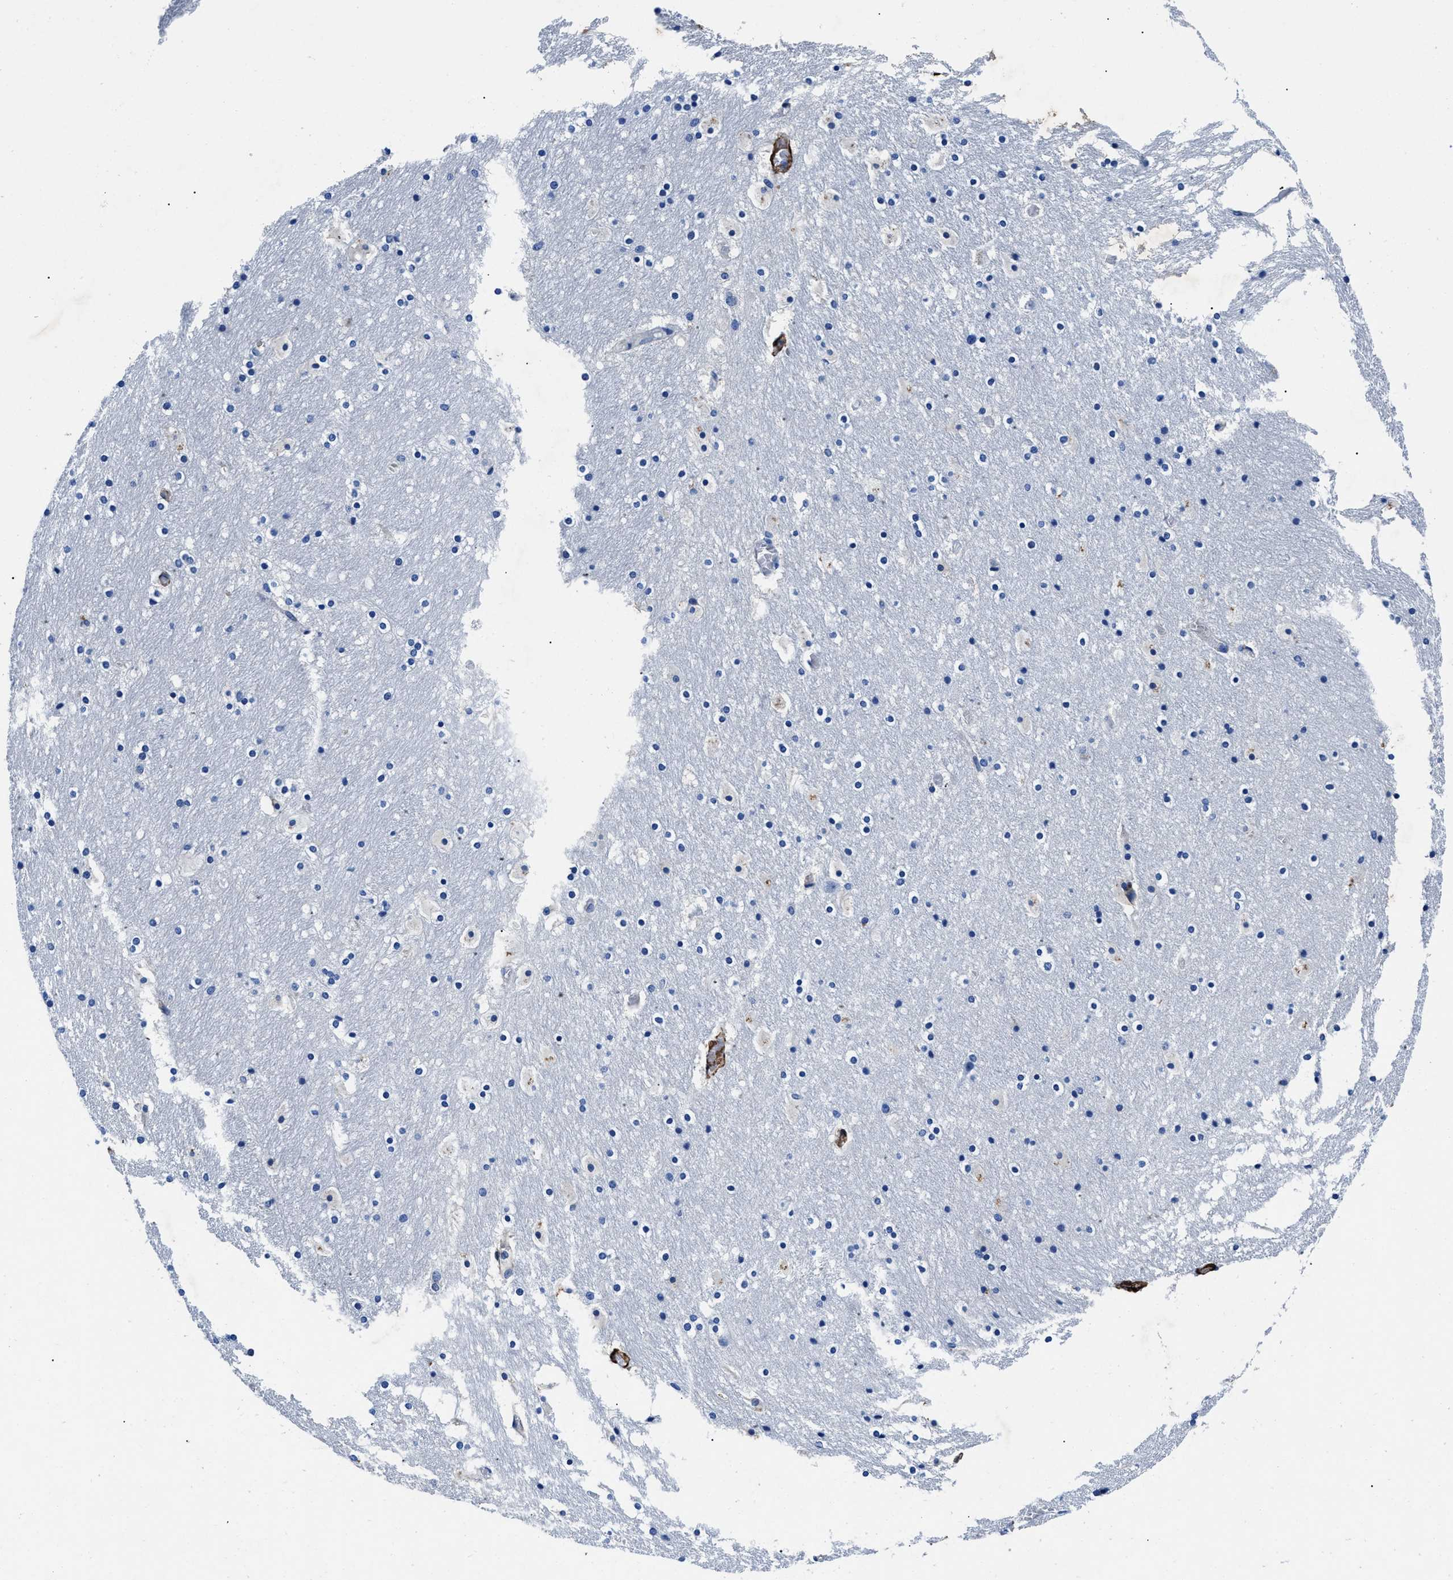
{"staining": {"intensity": "negative", "quantity": "none", "location": "none"}, "tissue": "hippocampus", "cell_type": "Glial cells", "image_type": "normal", "snomed": [{"axis": "morphology", "description": "Normal tissue, NOS"}, {"axis": "topography", "description": "Hippocampus"}], "caption": "IHC photomicrograph of unremarkable human hippocampus stained for a protein (brown), which exhibits no staining in glial cells. (Stains: DAB IHC with hematoxylin counter stain, Microscopy: brightfield microscopy at high magnification).", "gene": "TEX261", "patient": {"sex": "male", "age": 45}}